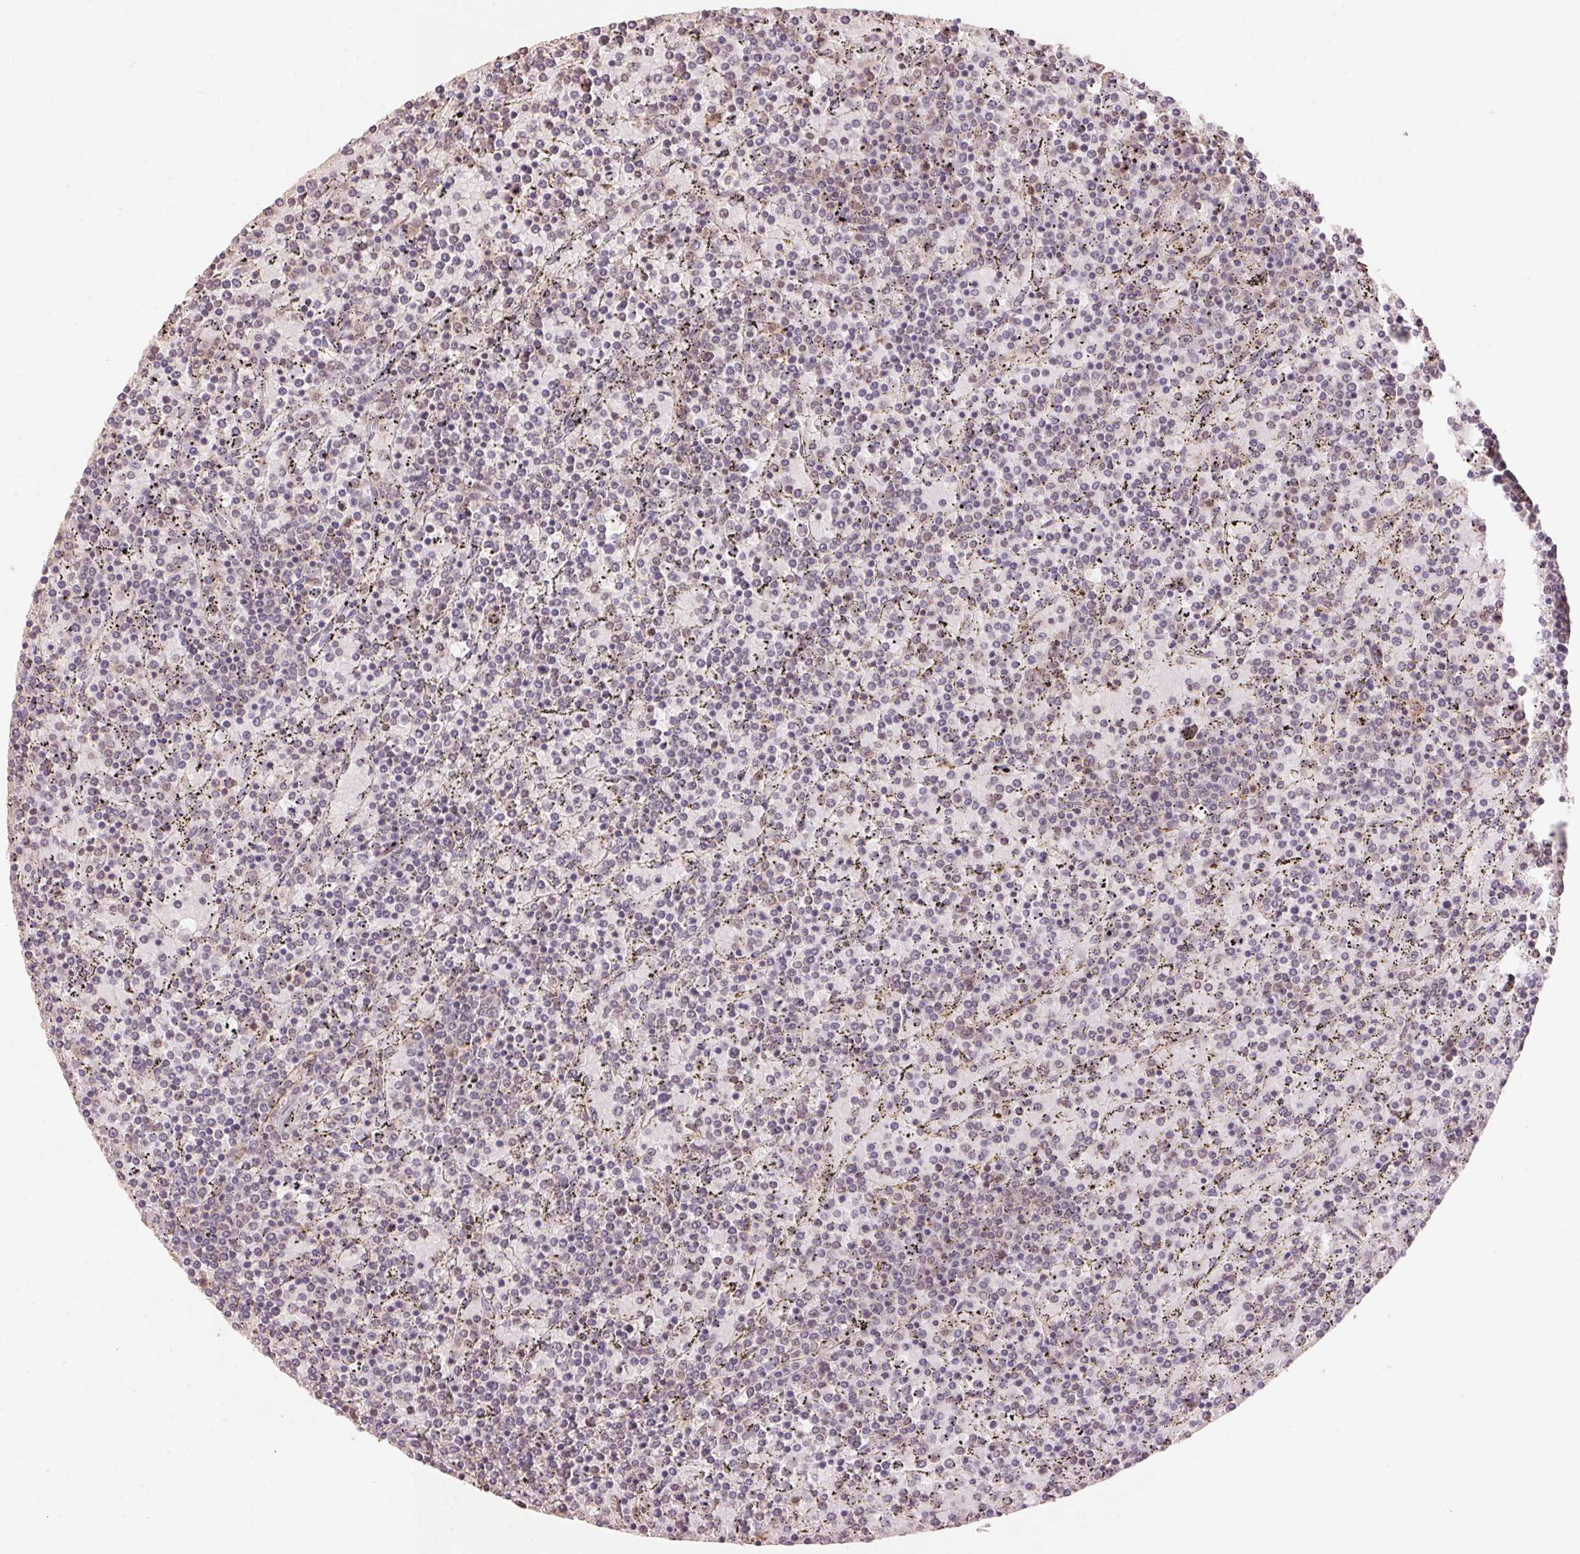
{"staining": {"intensity": "negative", "quantity": "none", "location": "none"}, "tissue": "lymphoma", "cell_type": "Tumor cells", "image_type": "cancer", "snomed": [{"axis": "morphology", "description": "Malignant lymphoma, non-Hodgkin's type, Low grade"}, {"axis": "topography", "description": "Spleen"}], "caption": "DAB immunohistochemical staining of malignant lymphoma, non-Hodgkin's type (low-grade) exhibits no significant staining in tumor cells.", "gene": "HNRNPDL", "patient": {"sex": "female", "age": 77}}